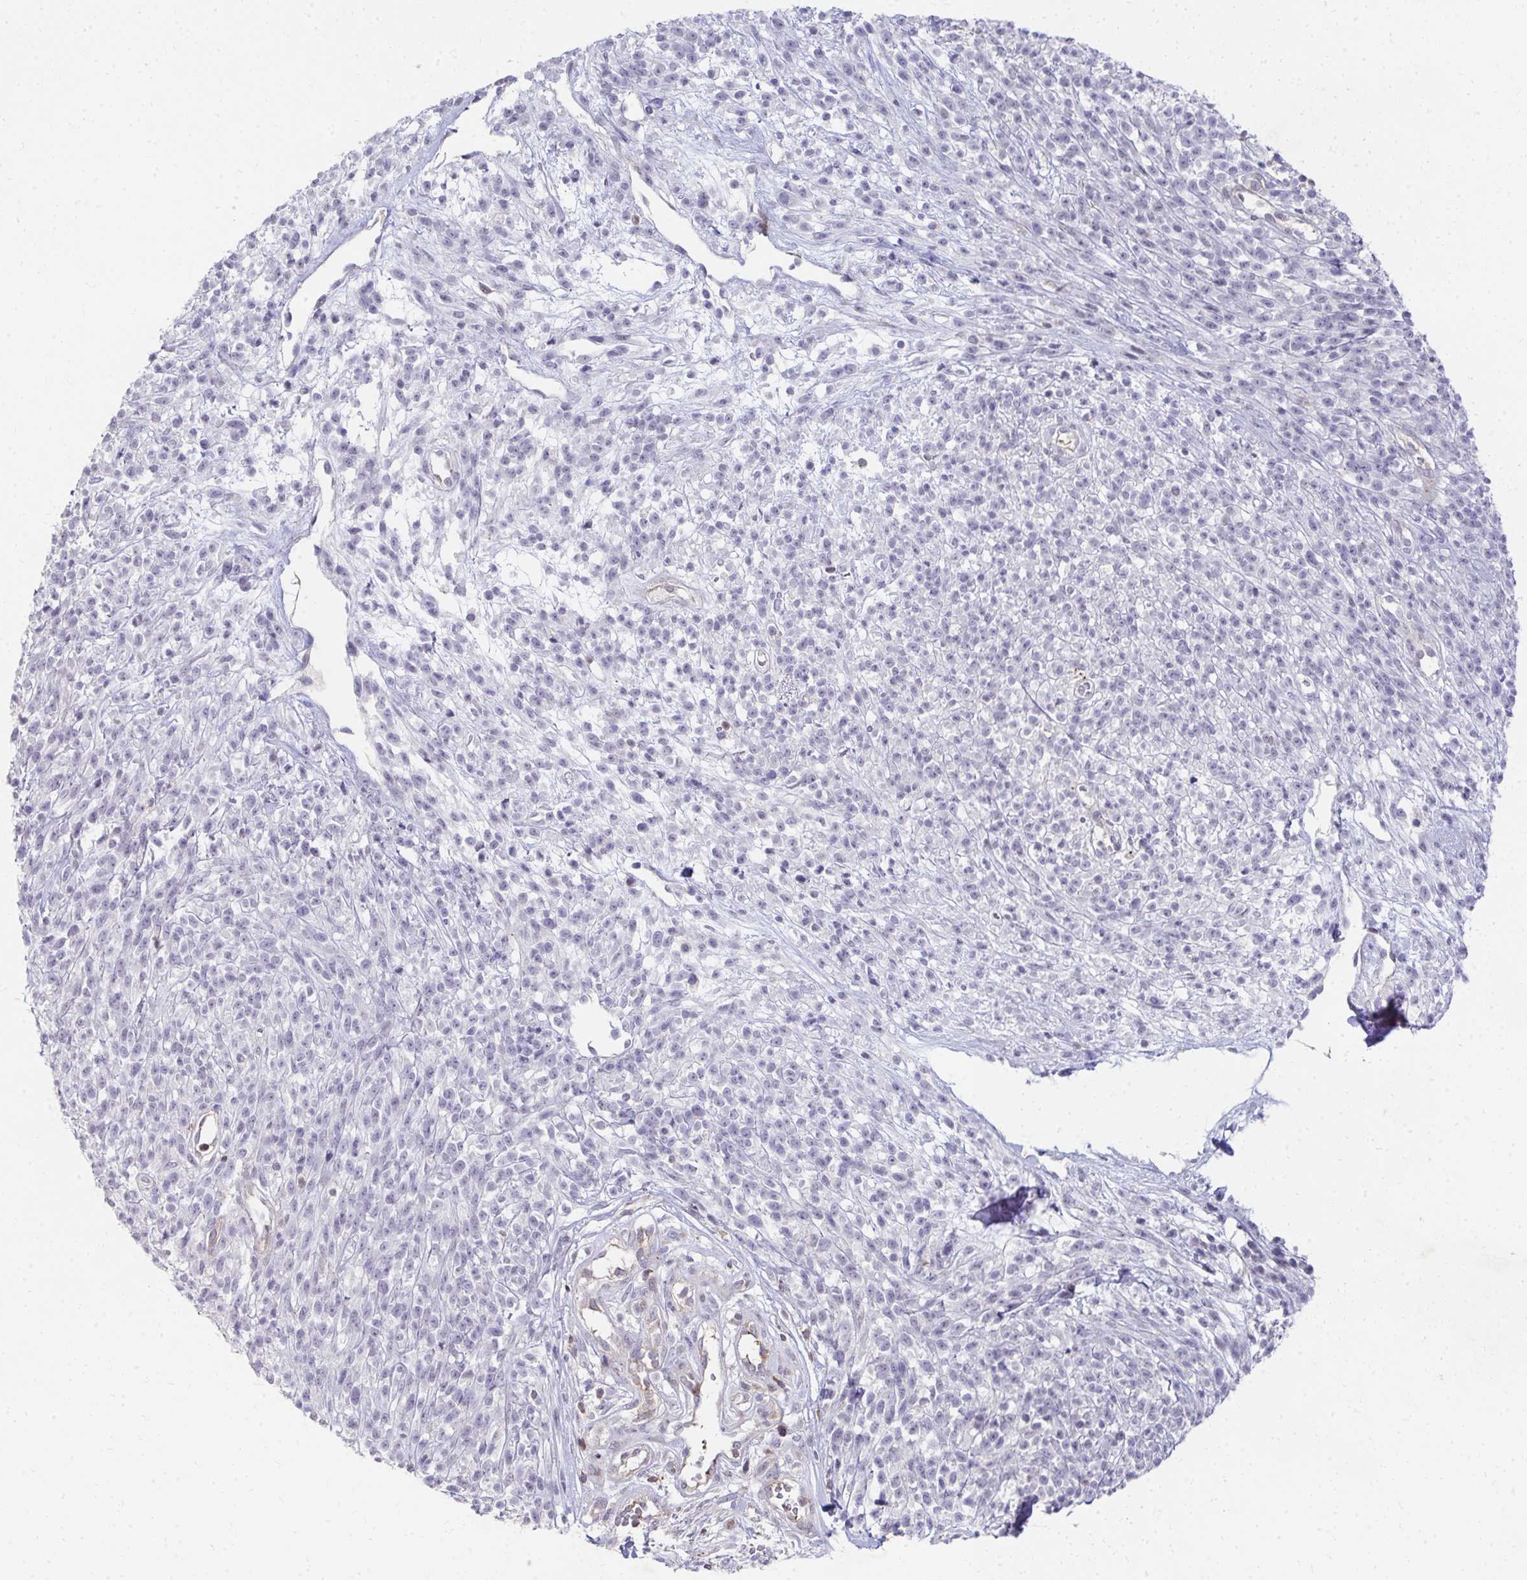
{"staining": {"intensity": "negative", "quantity": "none", "location": "none"}, "tissue": "melanoma", "cell_type": "Tumor cells", "image_type": "cancer", "snomed": [{"axis": "morphology", "description": "Malignant melanoma, NOS"}, {"axis": "topography", "description": "Skin"}, {"axis": "topography", "description": "Skin of trunk"}], "caption": "High power microscopy histopathology image of an IHC histopathology image of melanoma, revealing no significant staining in tumor cells. (Brightfield microscopy of DAB immunohistochemistry at high magnification).", "gene": "FOXN3", "patient": {"sex": "male", "age": 74}}